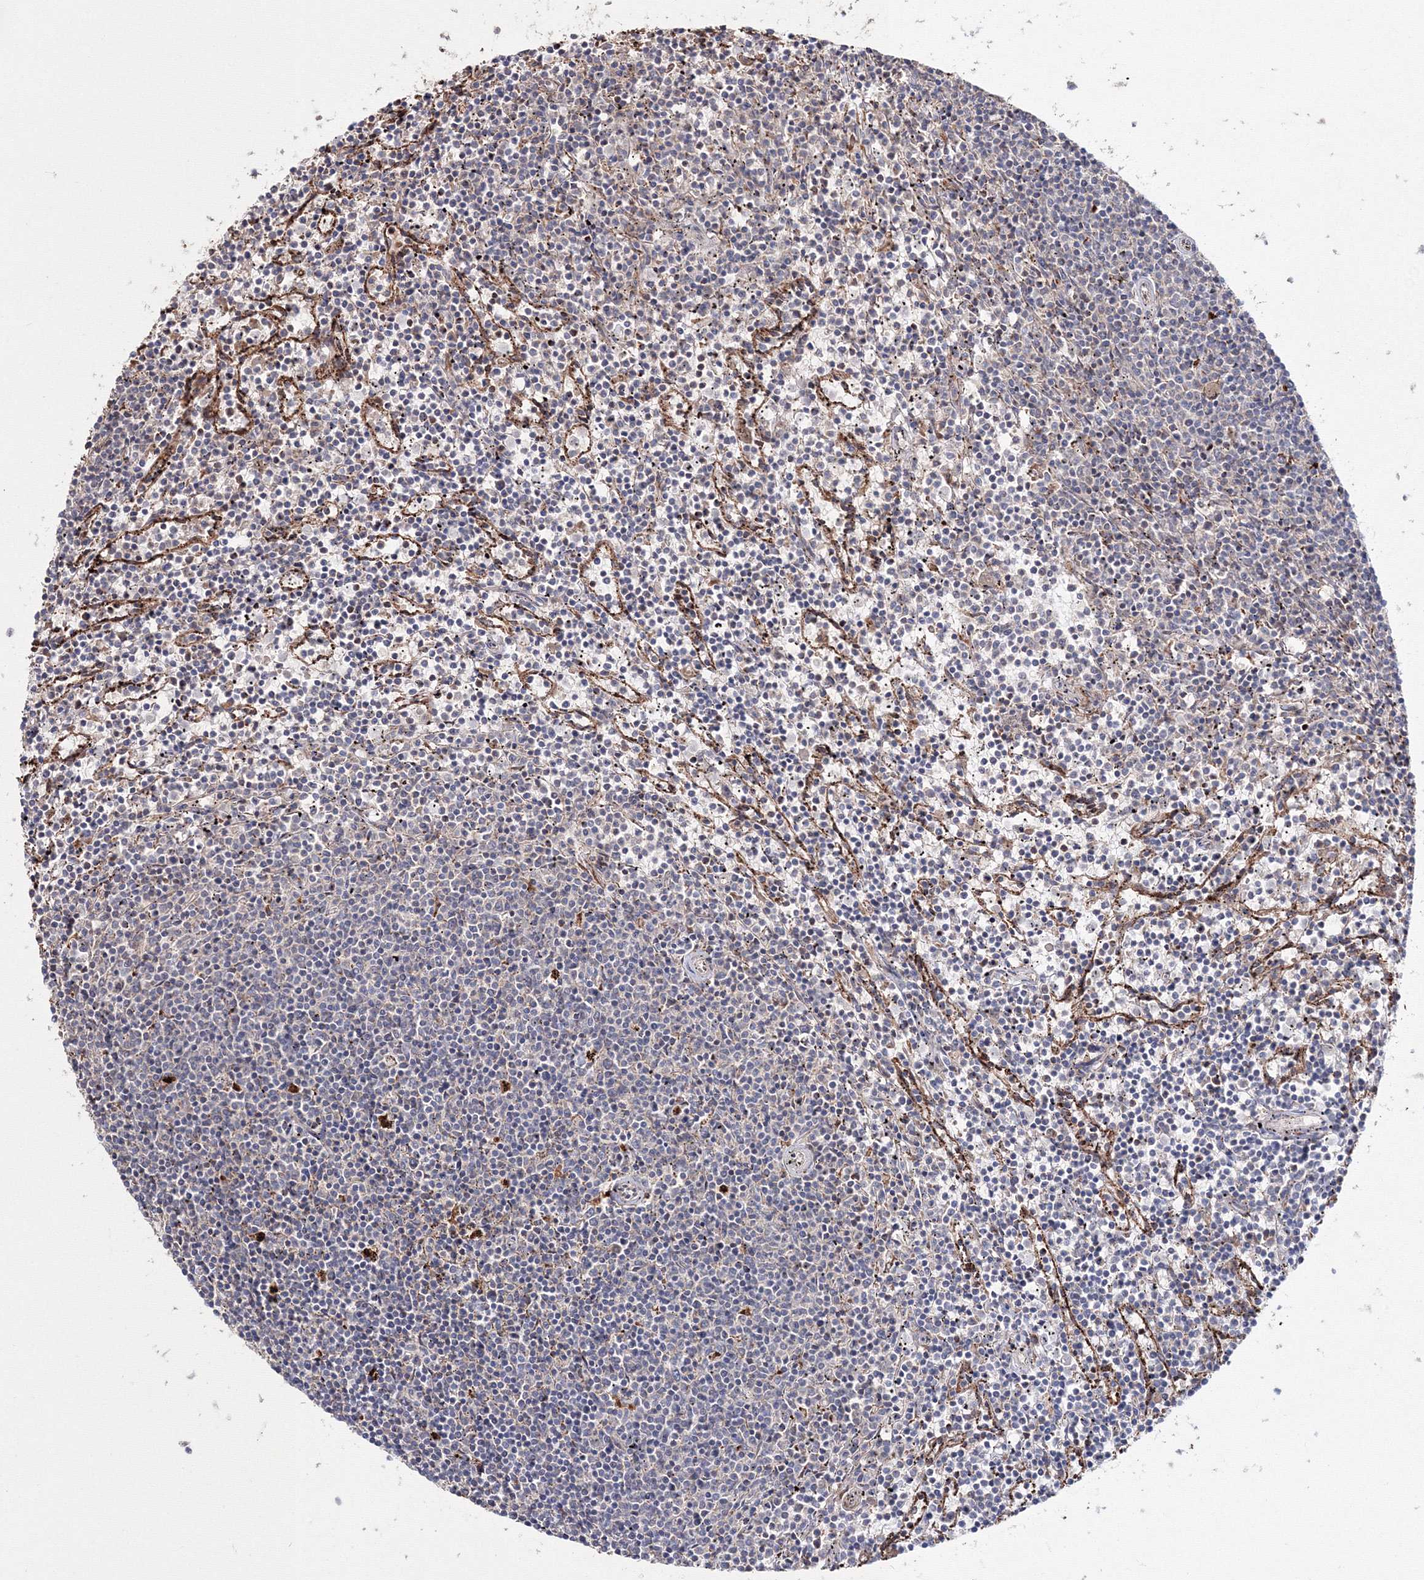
{"staining": {"intensity": "negative", "quantity": "none", "location": "none"}, "tissue": "lymphoma", "cell_type": "Tumor cells", "image_type": "cancer", "snomed": [{"axis": "morphology", "description": "Malignant lymphoma, non-Hodgkin's type, Low grade"}, {"axis": "topography", "description": "Spleen"}], "caption": "Tumor cells show no significant expression in lymphoma. (Immunohistochemistry (ihc), brightfield microscopy, high magnification).", "gene": "DDO", "patient": {"sex": "female", "age": 50}}